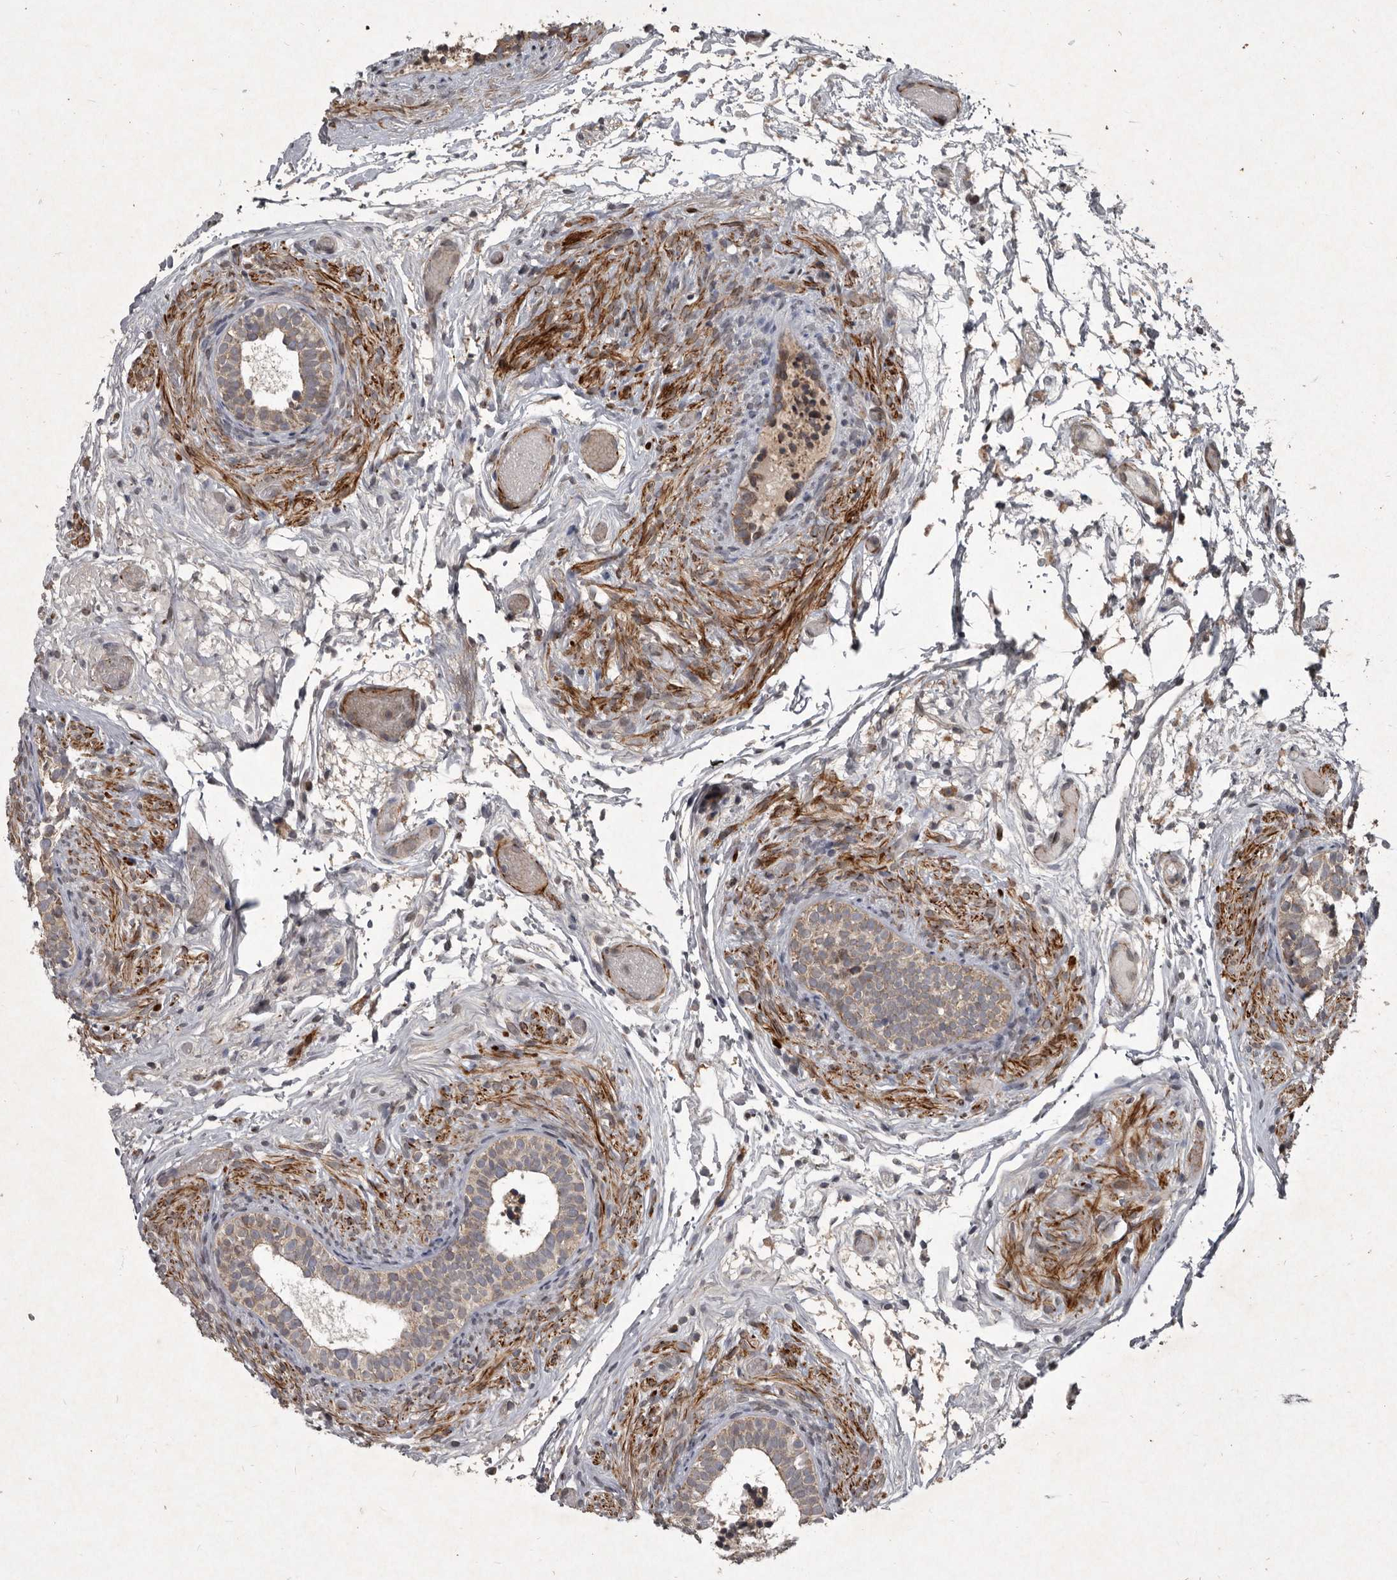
{"staining": {"intensity": "moderate", "quantity": ">75%", "location": "cytoplasmic/membranous"}, "tissue": "epididymis", "cell_type": "Glandular cells", "image_type": "normal", "snomed": [{"axis": "morphology", "description": "Normal tissue, NOS"}, {"axis": "topography", "description": "Epididymis"}], "caption": "Immunohistochemistry staining of benign epididymis, which exhibits medium levels of moderate cytoplasmic/membranous expression in approximately >75% of glandular cells indicating moderate cytoplasmic/membranous protein staining. The staining was performed using DAB (brown) for protein detection and nuclei were counterstained in hematoxylin (blue).", "gene": "MRPS15", "patient": {"sex": "male", "age": 5}}